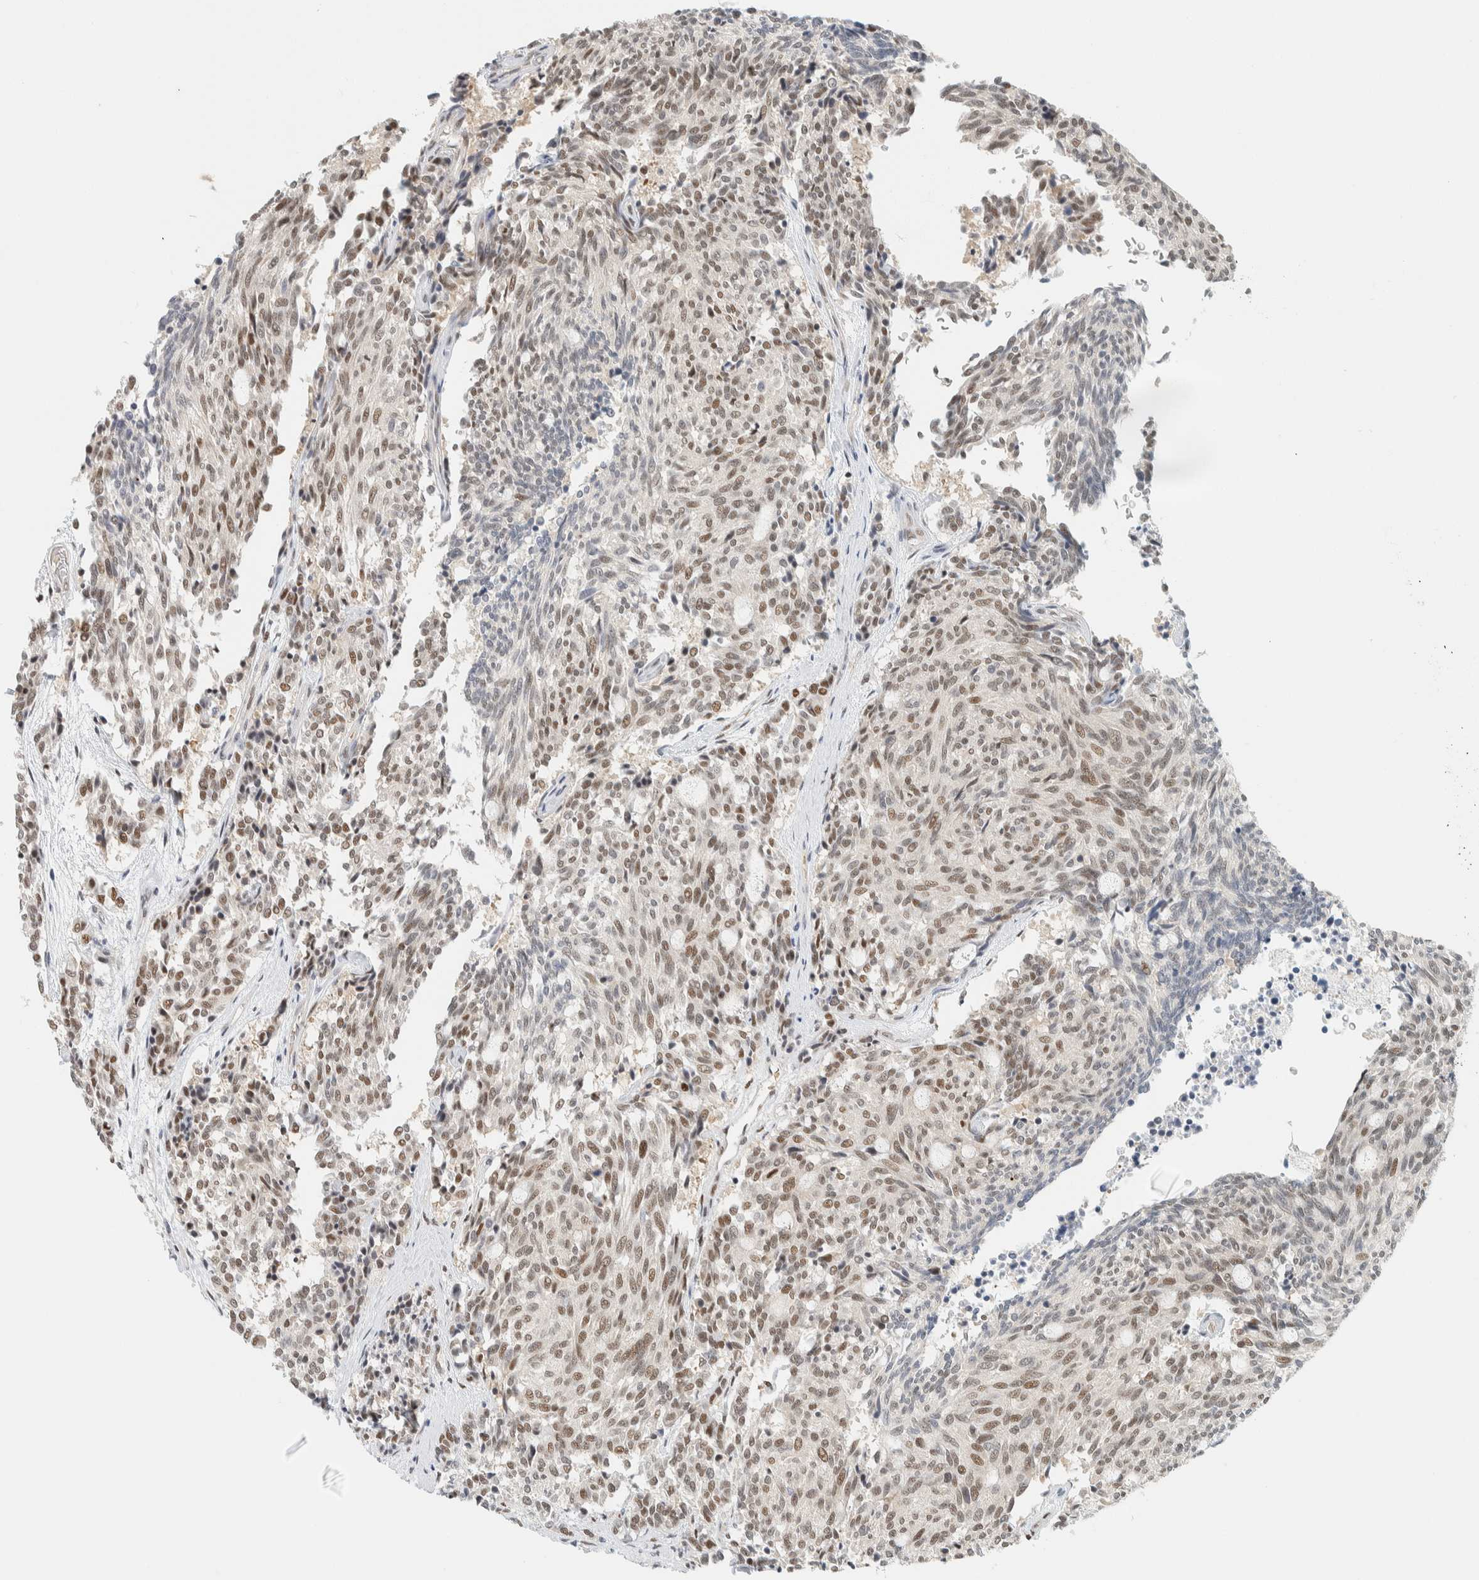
{"staining": {"intensity": "weak", "quantity": ">75%", "location": "nuclear"}, "tissue": "carcinoid", "cell_type": "Tumor cells", "image_type": "cancer", "snomed": [{"axis": "morphology", "description": "Carcinoid, malignant, NOS"}, {"axis": "topography", "description": "Pancreas"}], "caption": "Carcinoid (malignant) tissue exhibits weak nuclear positivity in about >75% of tumor cells, visualized by immunohistochemistry.", "gene": "ZNF683", "patient": {"sex": "female", "age": 54}}